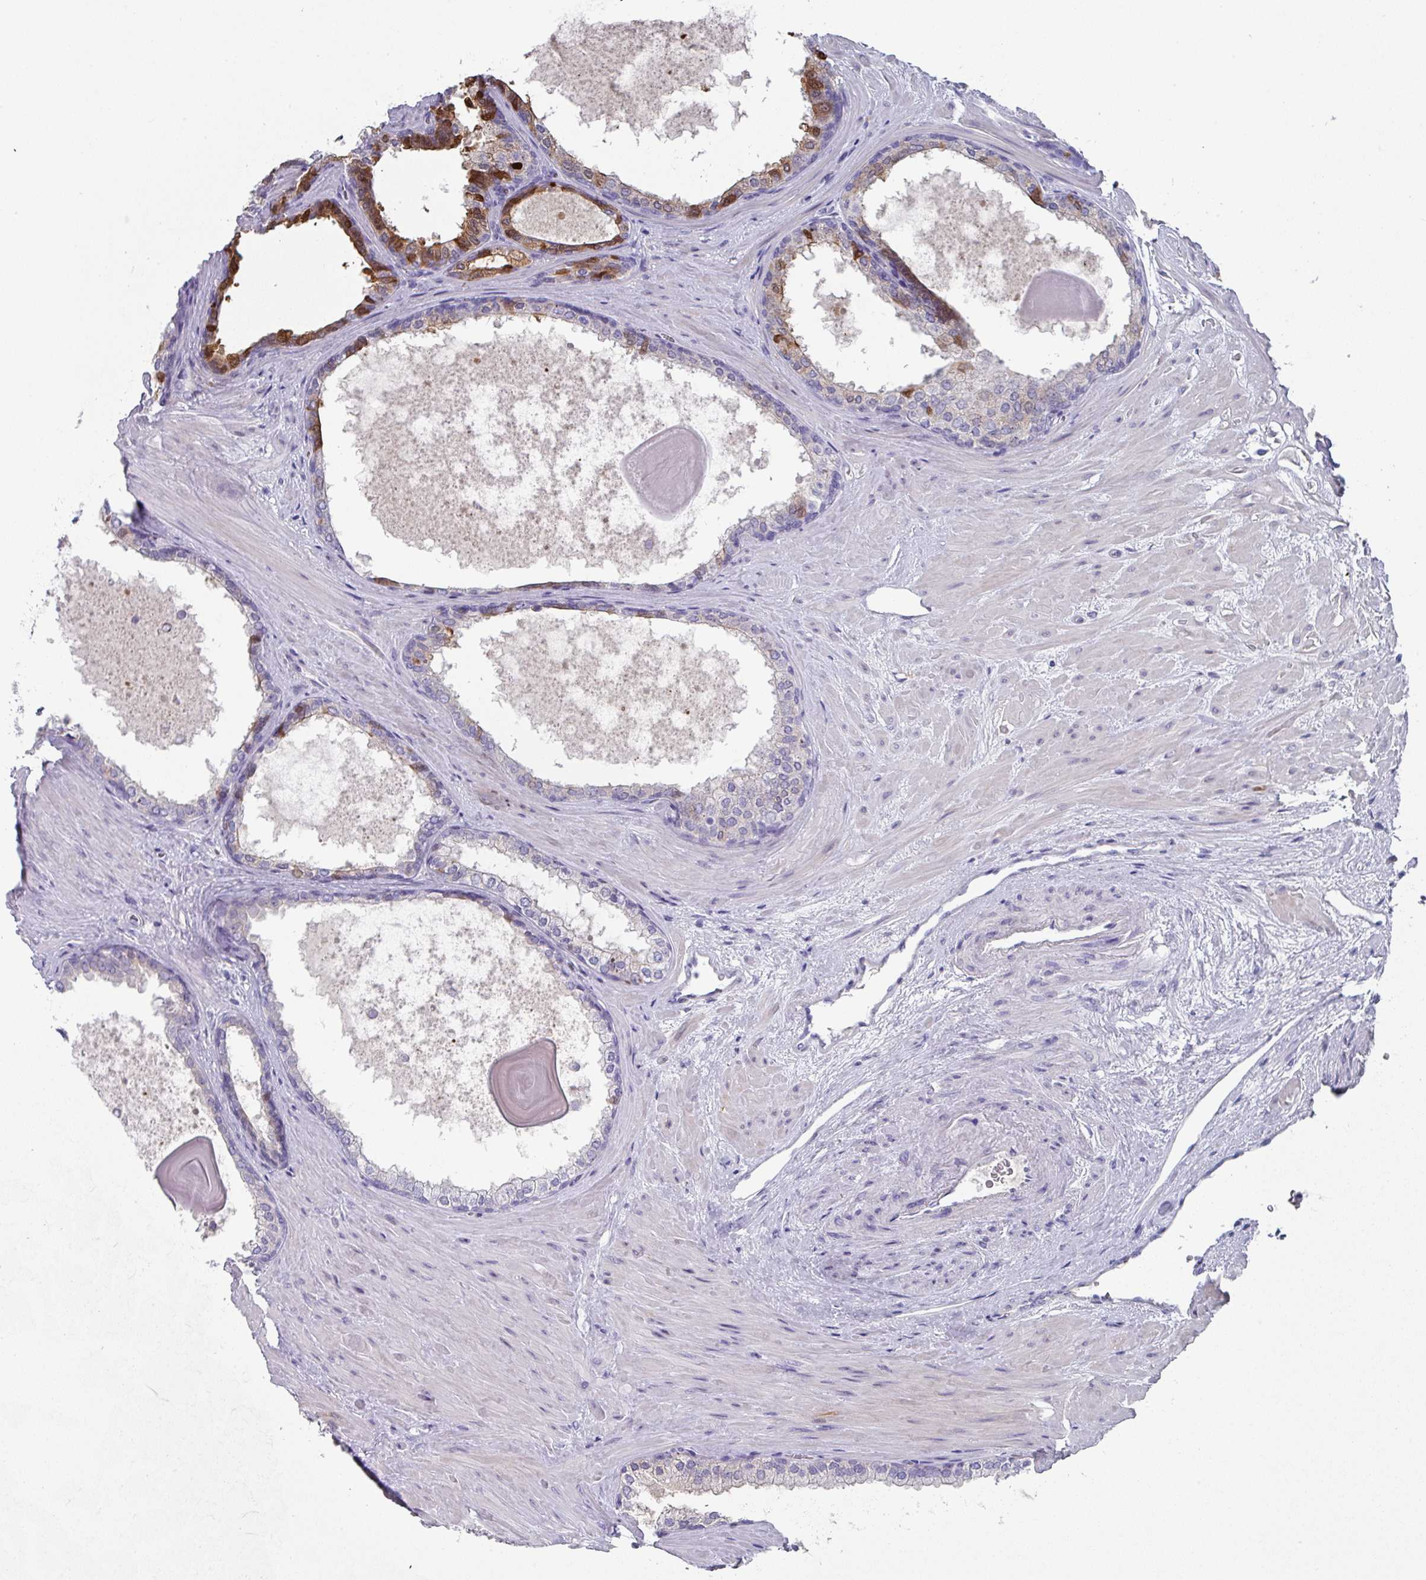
{"staining": {"intensity": "negative", "quantity": "none", "location": "none"}, "tissue": "prostate cancer", "cell_type": "Tumor cells", "image_type": "cancer", "snomed": [{"axis": "morphology", "description": "Adenocarcinoma, High grade"}, {"axis": "topography", "description": "Prostate"}], "caption": "Tumor cells show no significant protein staining in prostate high-grade adenocarcinoma.", "gene": "DEFB115", "patient": {"sex": "male", "age": 65}}